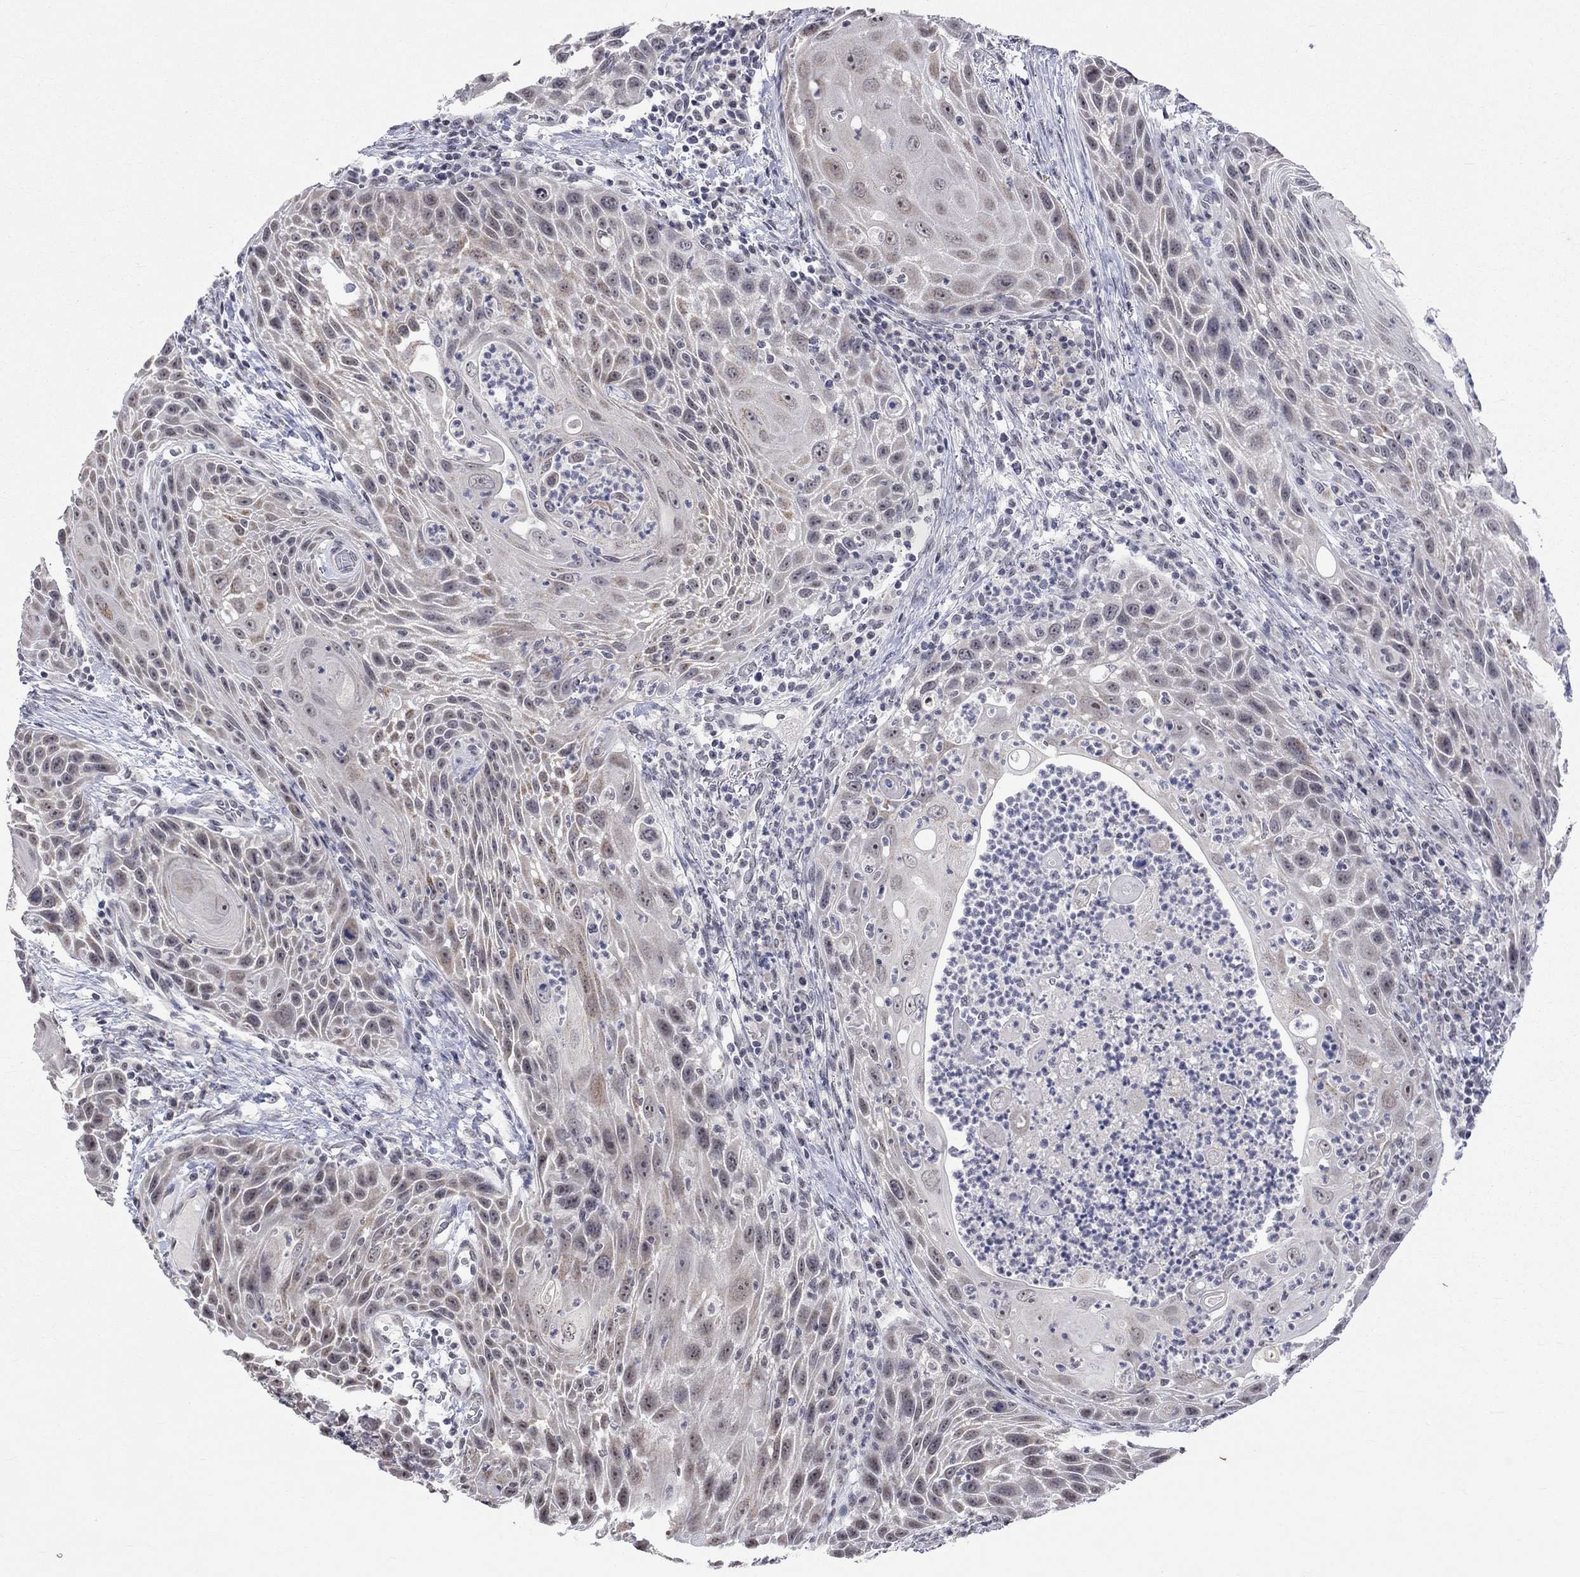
{"staining": {"intensity": "weak", "quantity": "<25%", "location": "cytoplasmic/membranous"}, "tissue": "head and neck cancer", "cell_type": "Tumor cells", "image_type": "cancer", "snomed": [{"axis": "morphology", "description": "Squamous cell carcinoma, NOS"}, {"axis": "topography", "description": "Head-Neck"}], "caption": "Squamous cell carcinoma (head and neck) stained for a protein using IHC shows no expression tumor cells.", "gene": "TMEM143", "patient": {"sex": "male", "age": 69}}